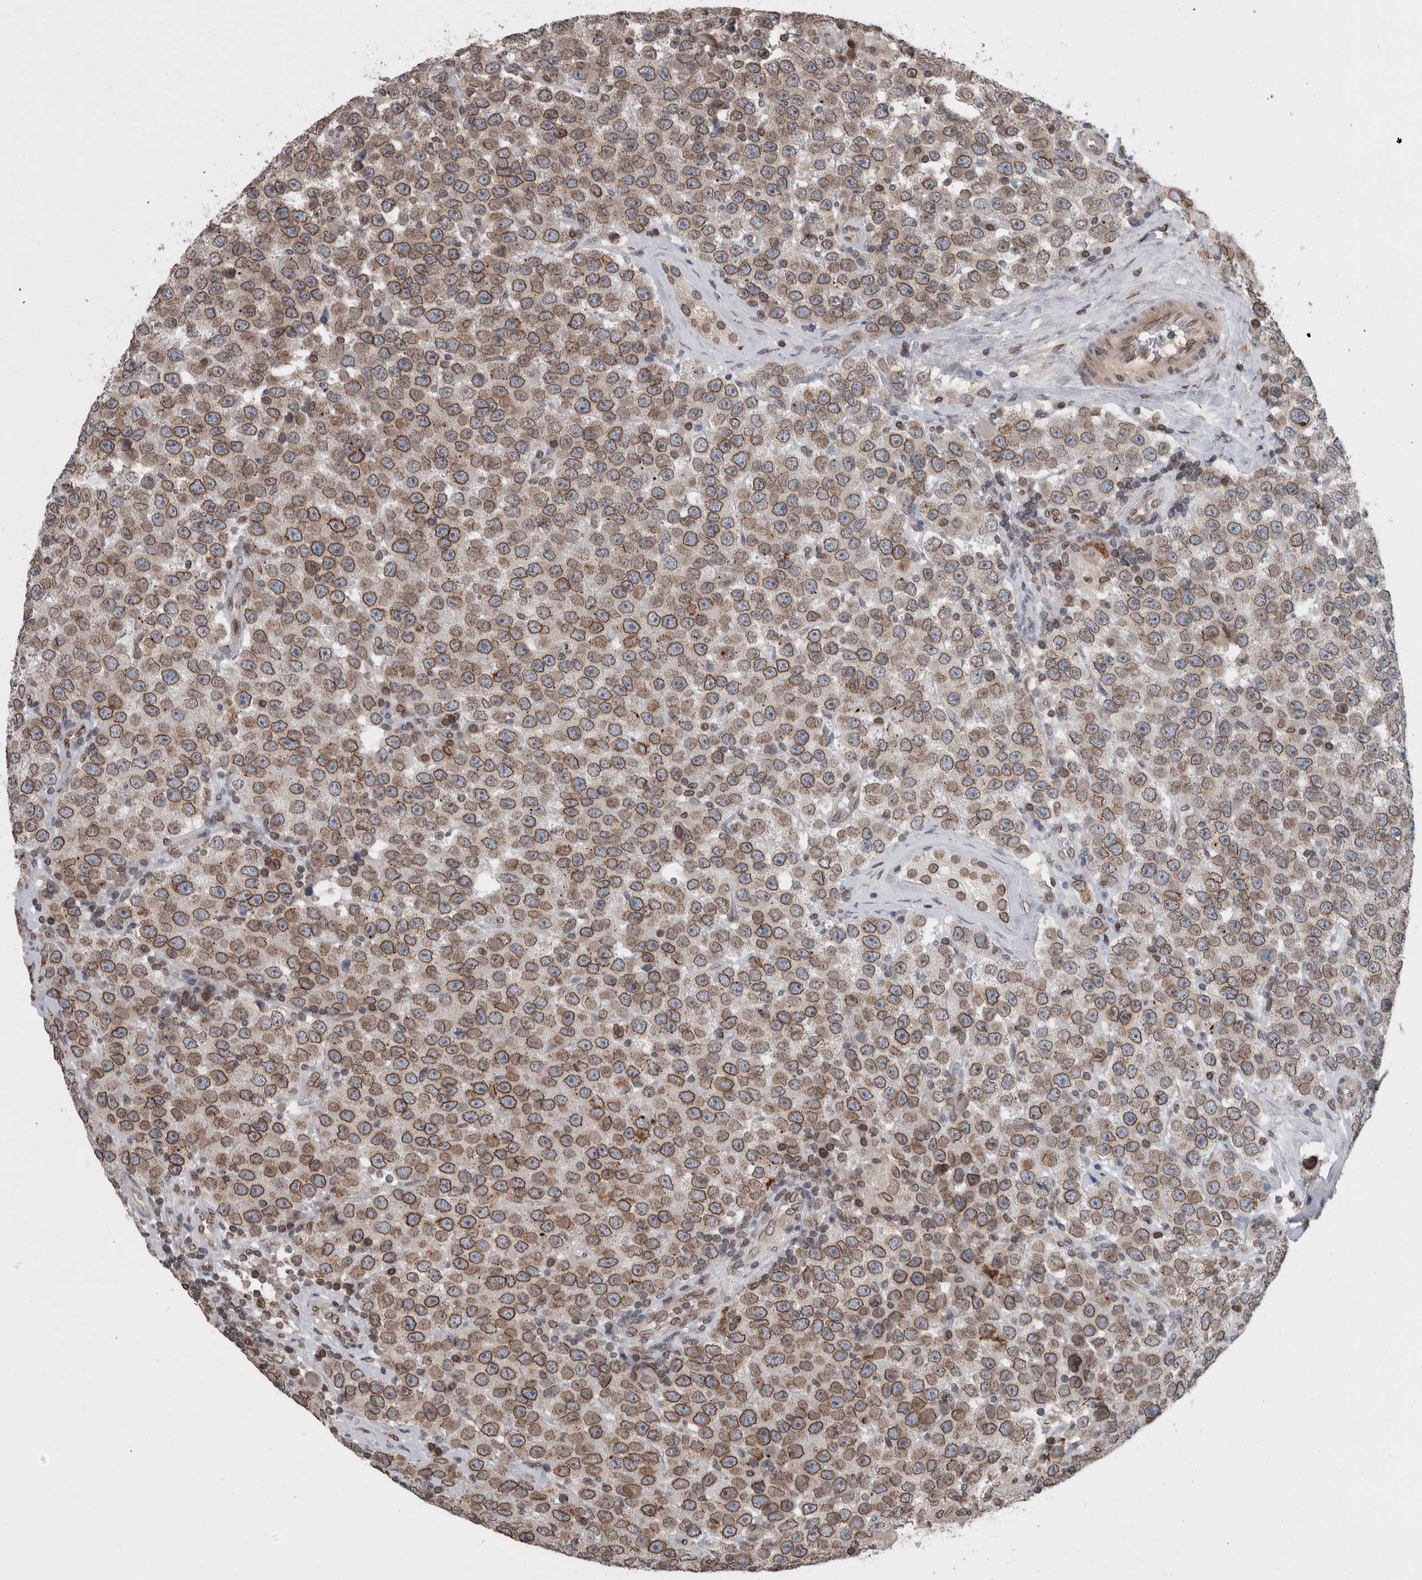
{"staining": {"intensity": "moderate", "quantity": ">75%", "location": "cytoplasmic/membranous,nuclear"}, "tissue": "testis cancer", "cell_type": "Tumor cells", "image_type": "cancer", "snomed": [{"axis": "morphology", "description": "Seminoma, NOS"}, {"axis": "topography", "description": "Testis"}], "caption": "Immunohistochemistry (IHC) (DAB) staining of human seminoma (testis) displays moderate cytoplasmic/membranous and nuclear protein positivity in about >75% of tumor cells. The protein is stained brown, and the nuclei are stained in blue (DAB (3,3'-diaminobenzidine) IHC with brightfield microscopy, high magnification).", "gene": "RANBP2", "patient": {"sex": "male", "age": 28}}